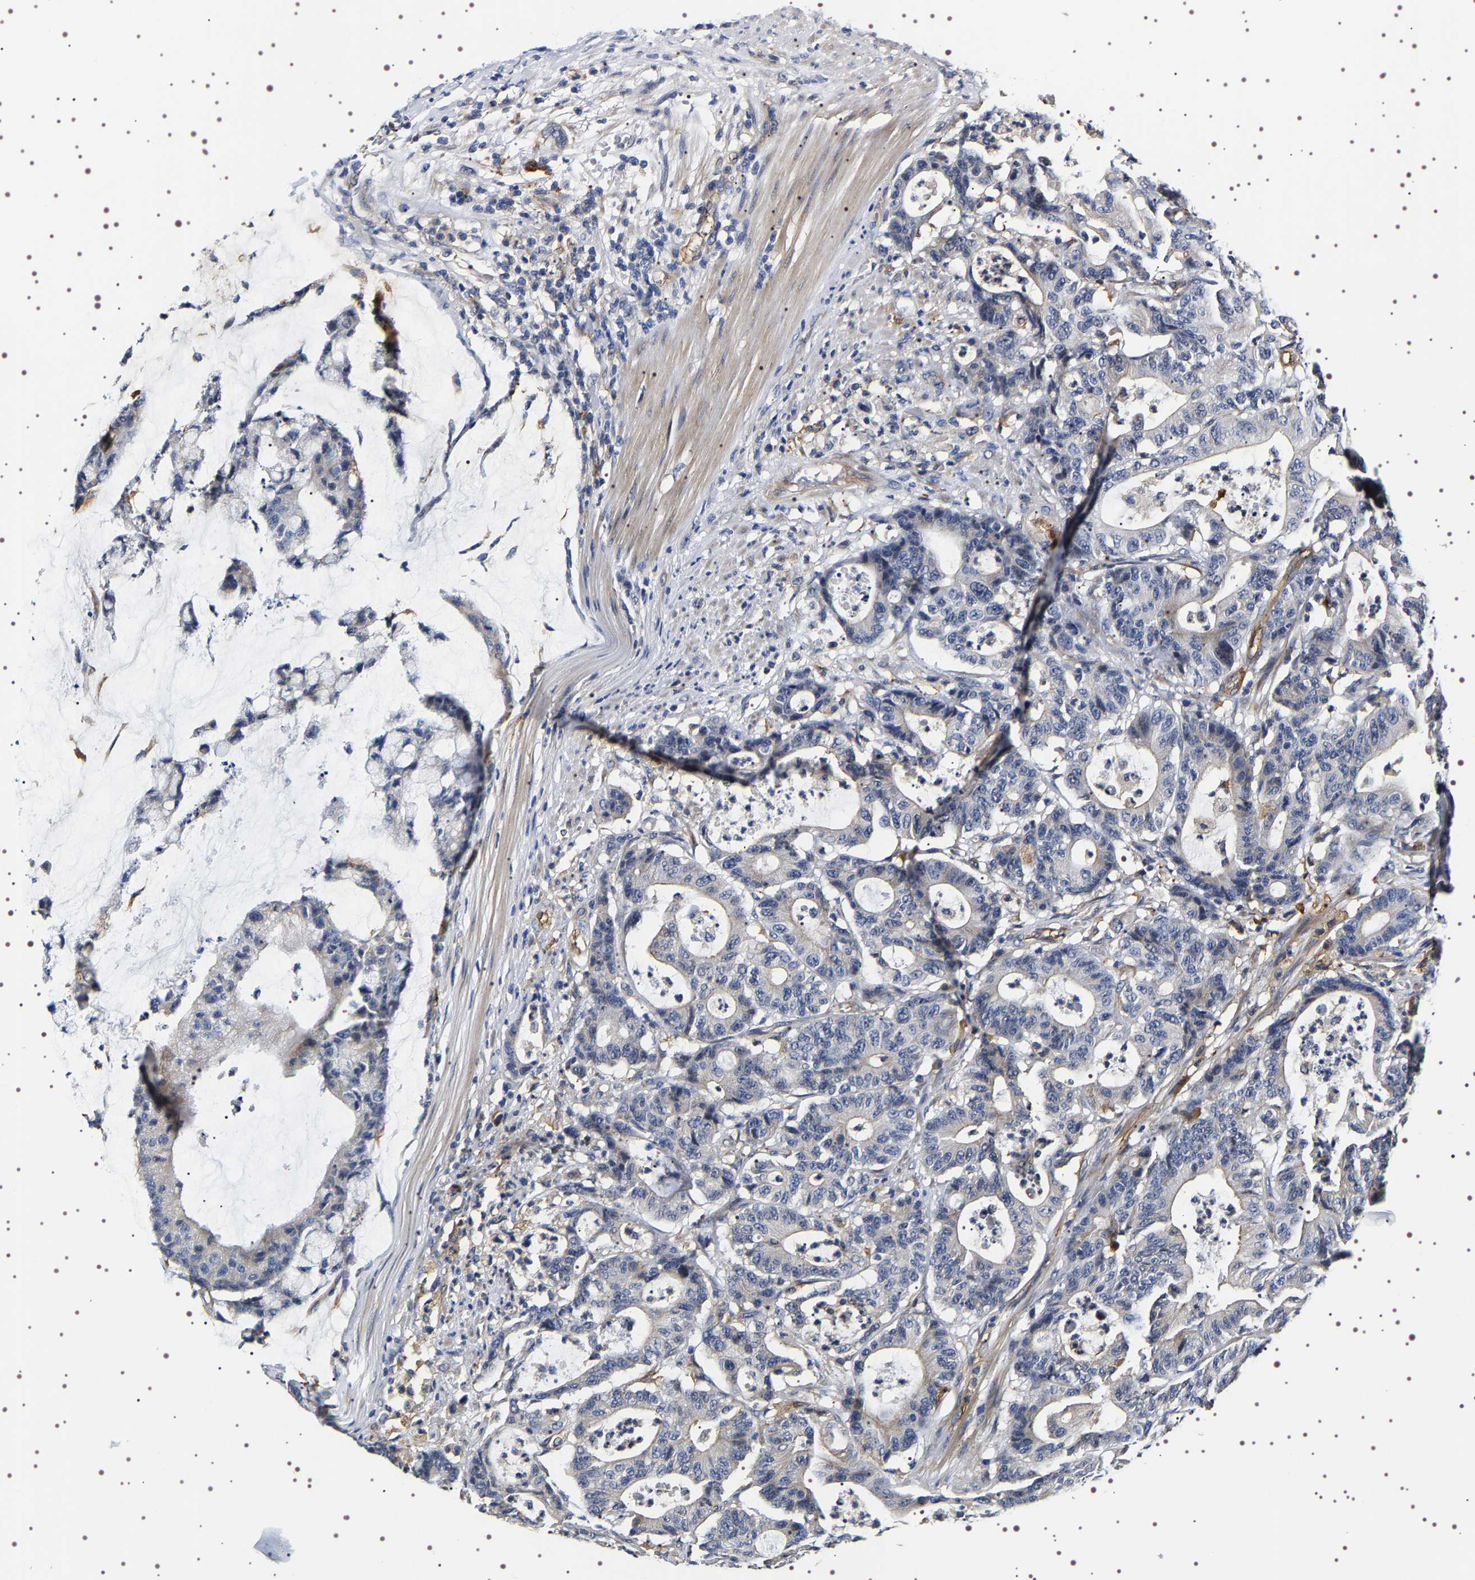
{"staining": {"intensity": "negative", "quantity": "none", "location": "none"}, "tissue": "colorectal cancer", "cell_type": "Tumor cells", "image_type": "cancer", "snomed": [{"axis": "morphology", "description": "Adenocarcinoma, NOS"}, {"axis": "topography", "description": "Colon"}], "caption": "There is no significant staining in tumor cells of colorectal cancer.", "gene": "ALPL", "patient": {"sex": "female", "age": 84}}